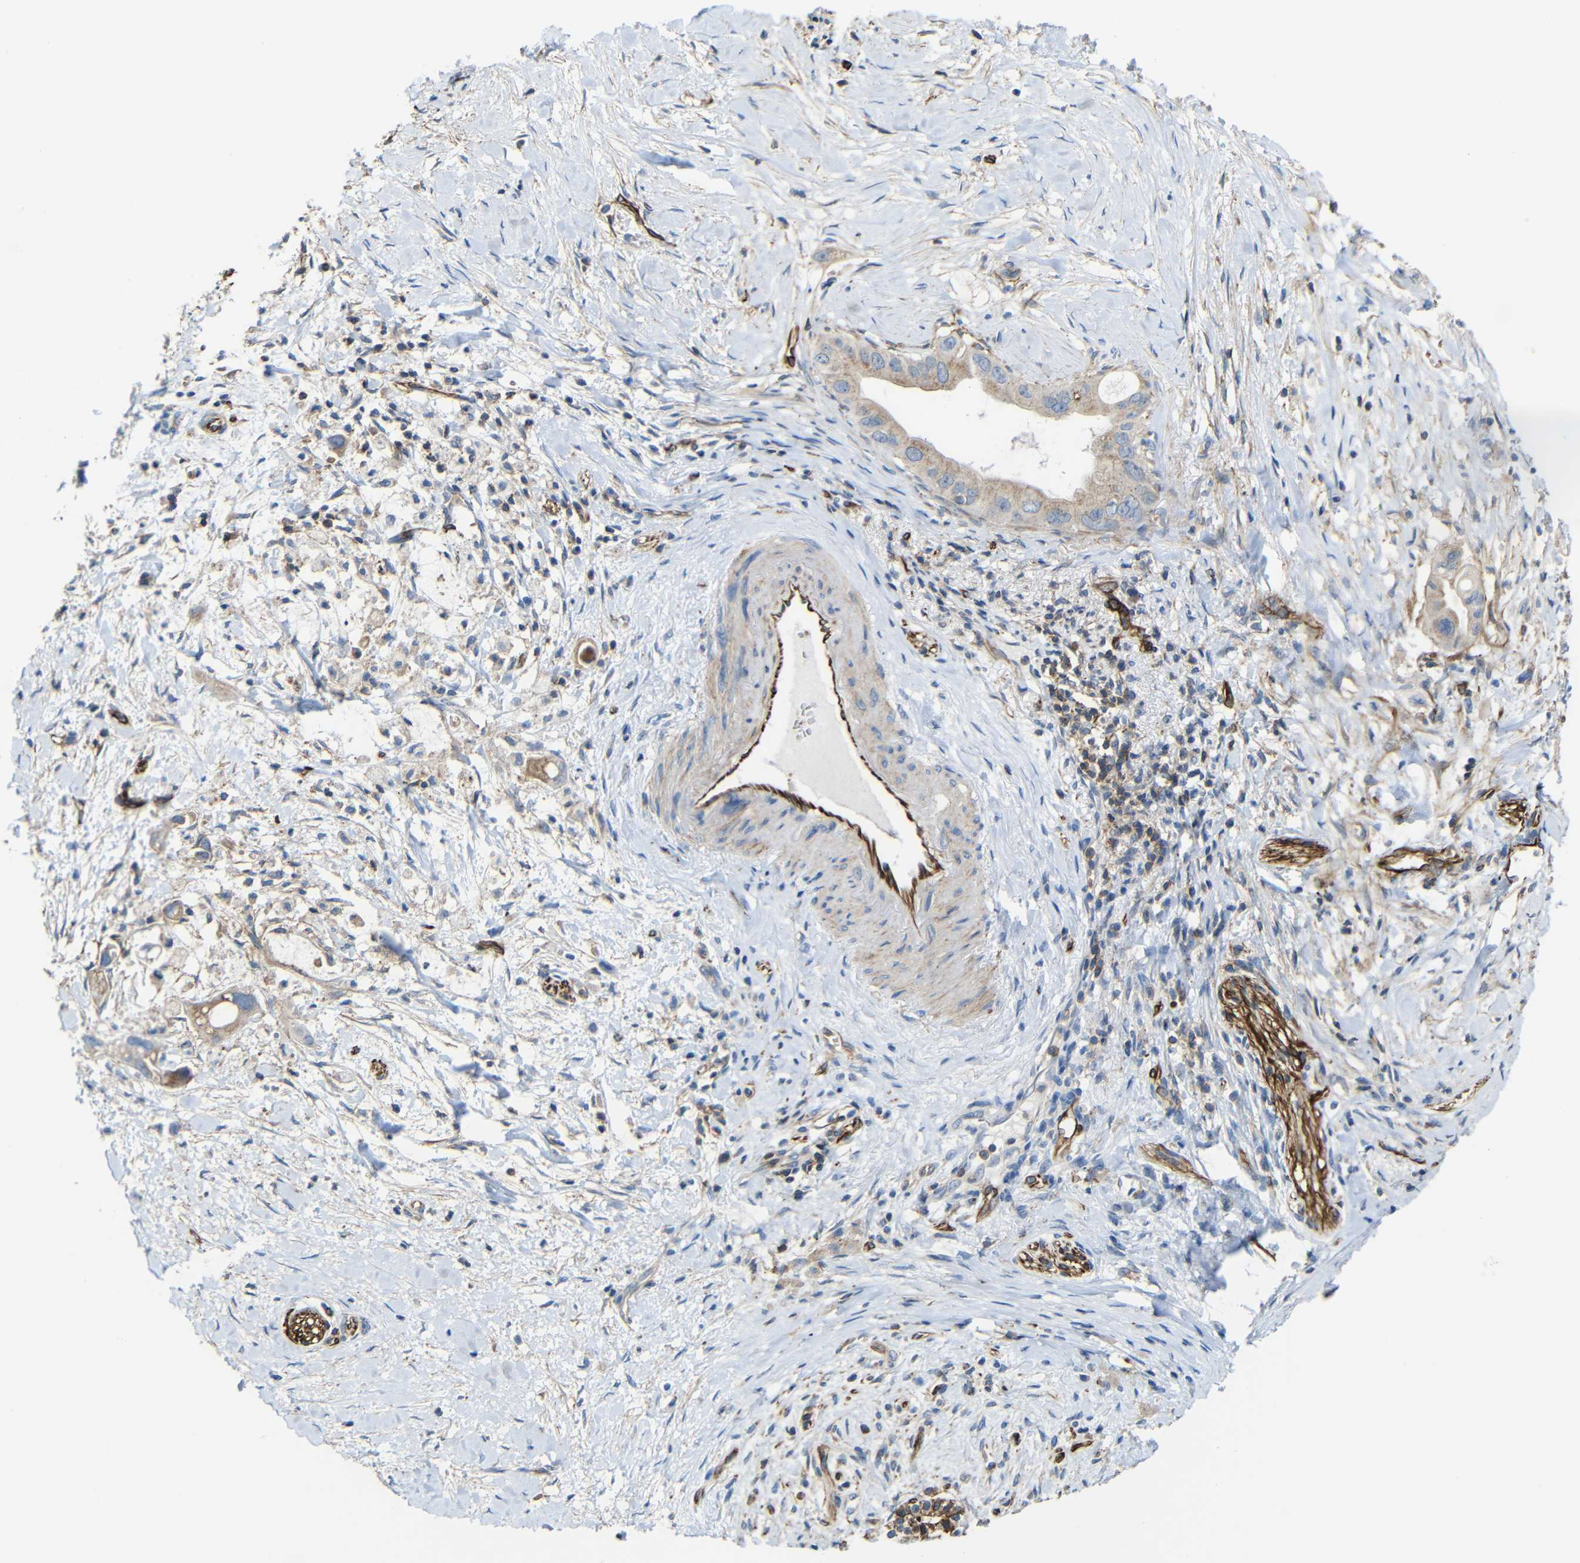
{"staining": {"intensity": "moderate", "quantity": "25%-75%", "location": "cytoplasmic/membranous"}, "tissue": "pancreatic cancer", "cell_type": "Tumor cells", "image_type": "cancer", "snomed": [{"axis": "morphology", "description": "Adenocarcinoma, NOS"}, {"axis": "topography", "description": "Pancreas"}], "caption": "A medium amount of moderate cytoplasmic/membranous positivity is seen in approximately 25%-75% of tumor cells in pancreatic adenocarcinoma tissue. The staining is performed using DAB brown chromogen to label protein expression. The nuclei are counter-stained blue using hematoxylin.", "gene": "IGSF10", "patient": {"sex": "male", "age": 55}}